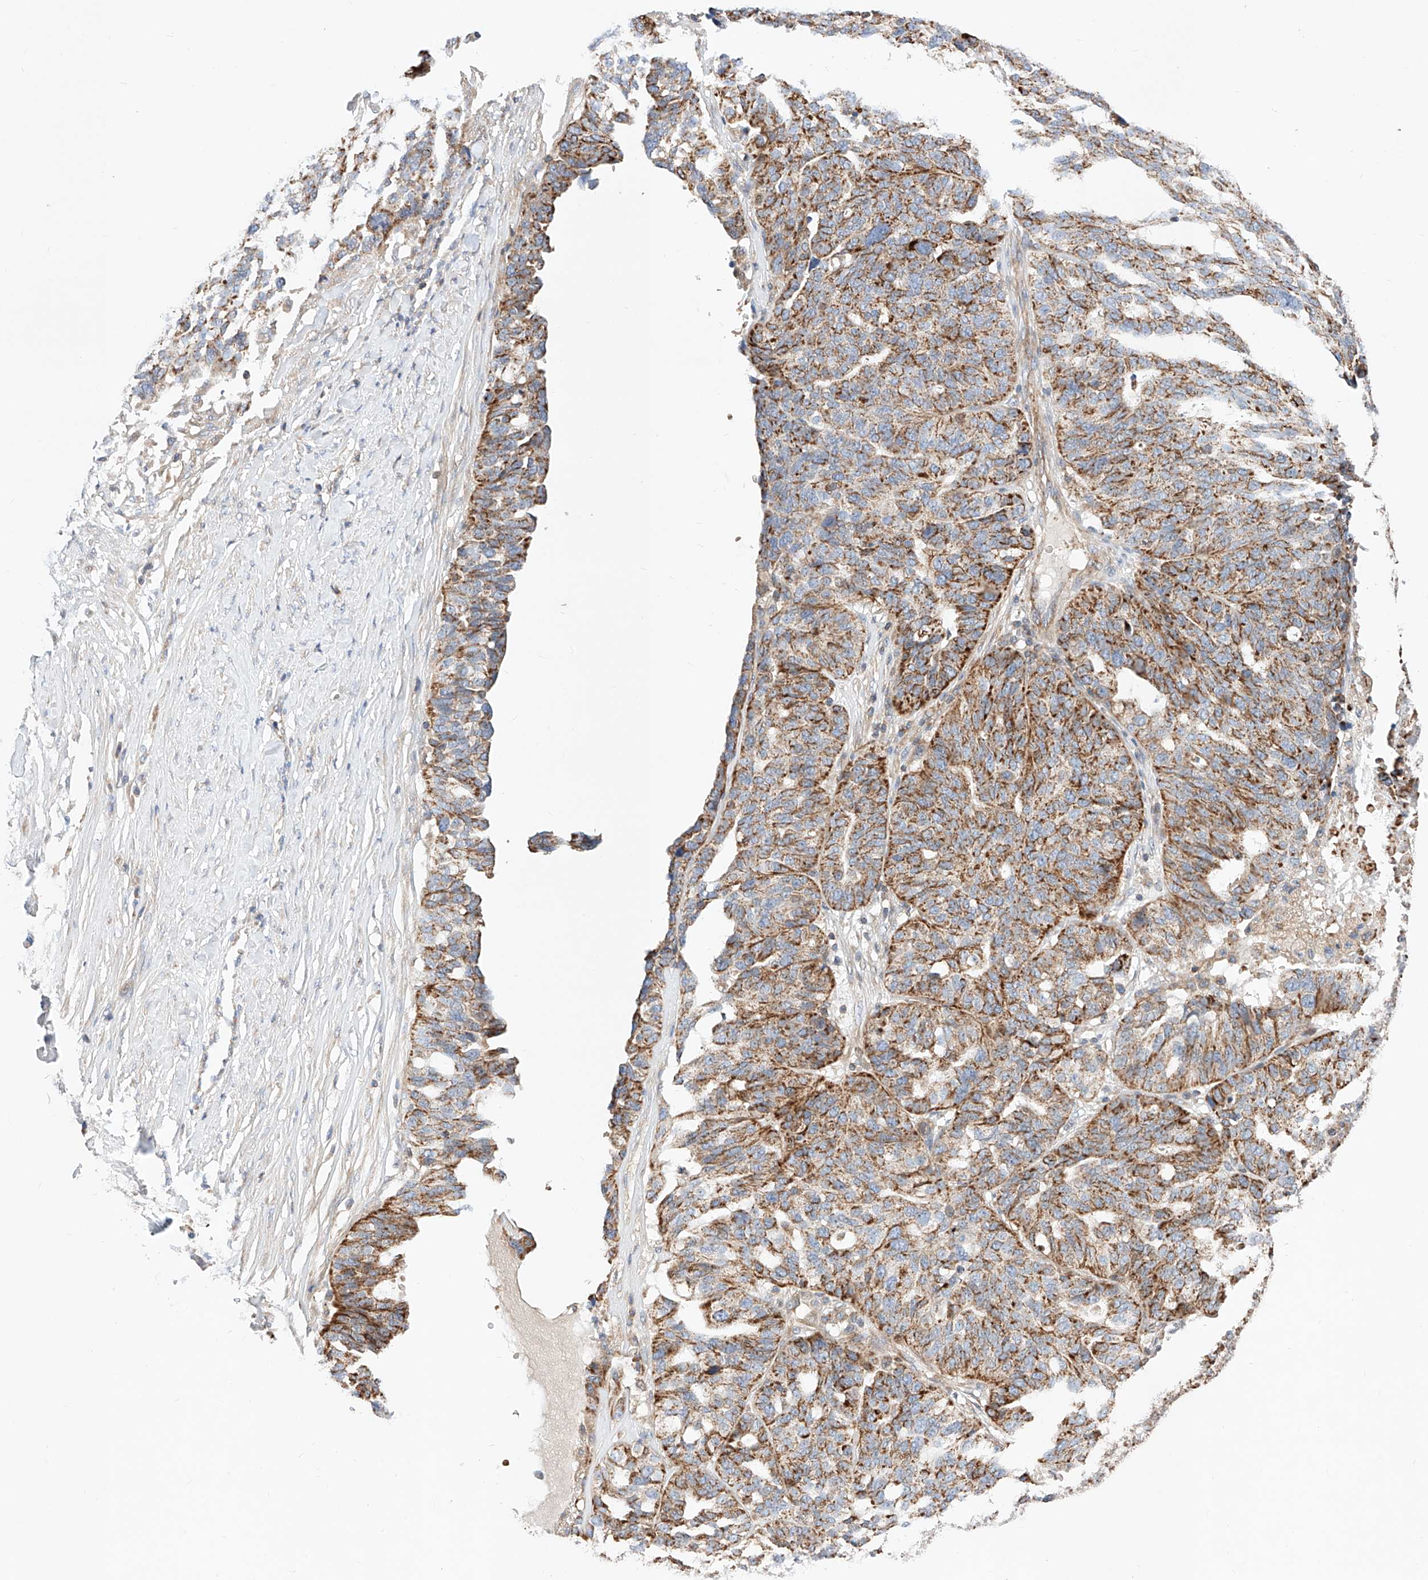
{"staining": {"intensity": "strong", "quantity": ">75%", "location": "cytoplasmic/membranous"}, "tissue": "ovarian cancer", "cell_type": "Tumor cells", "image_type": "cancer", "snomed": [{"axis": "morphology", "description": "Cystadenocarcinoma, serous, NOS"}, {"axis": "topography", "description": "Ovary"}], "caption": "Human ovarian serous cystadenocarcinoma stained with a brown dye exhibits strong cytoplasmic/membranous positive positivity in about >75% of tumor cells.", "gene": "NR1D1", "patient": {"sex": "female", "age": 59}}